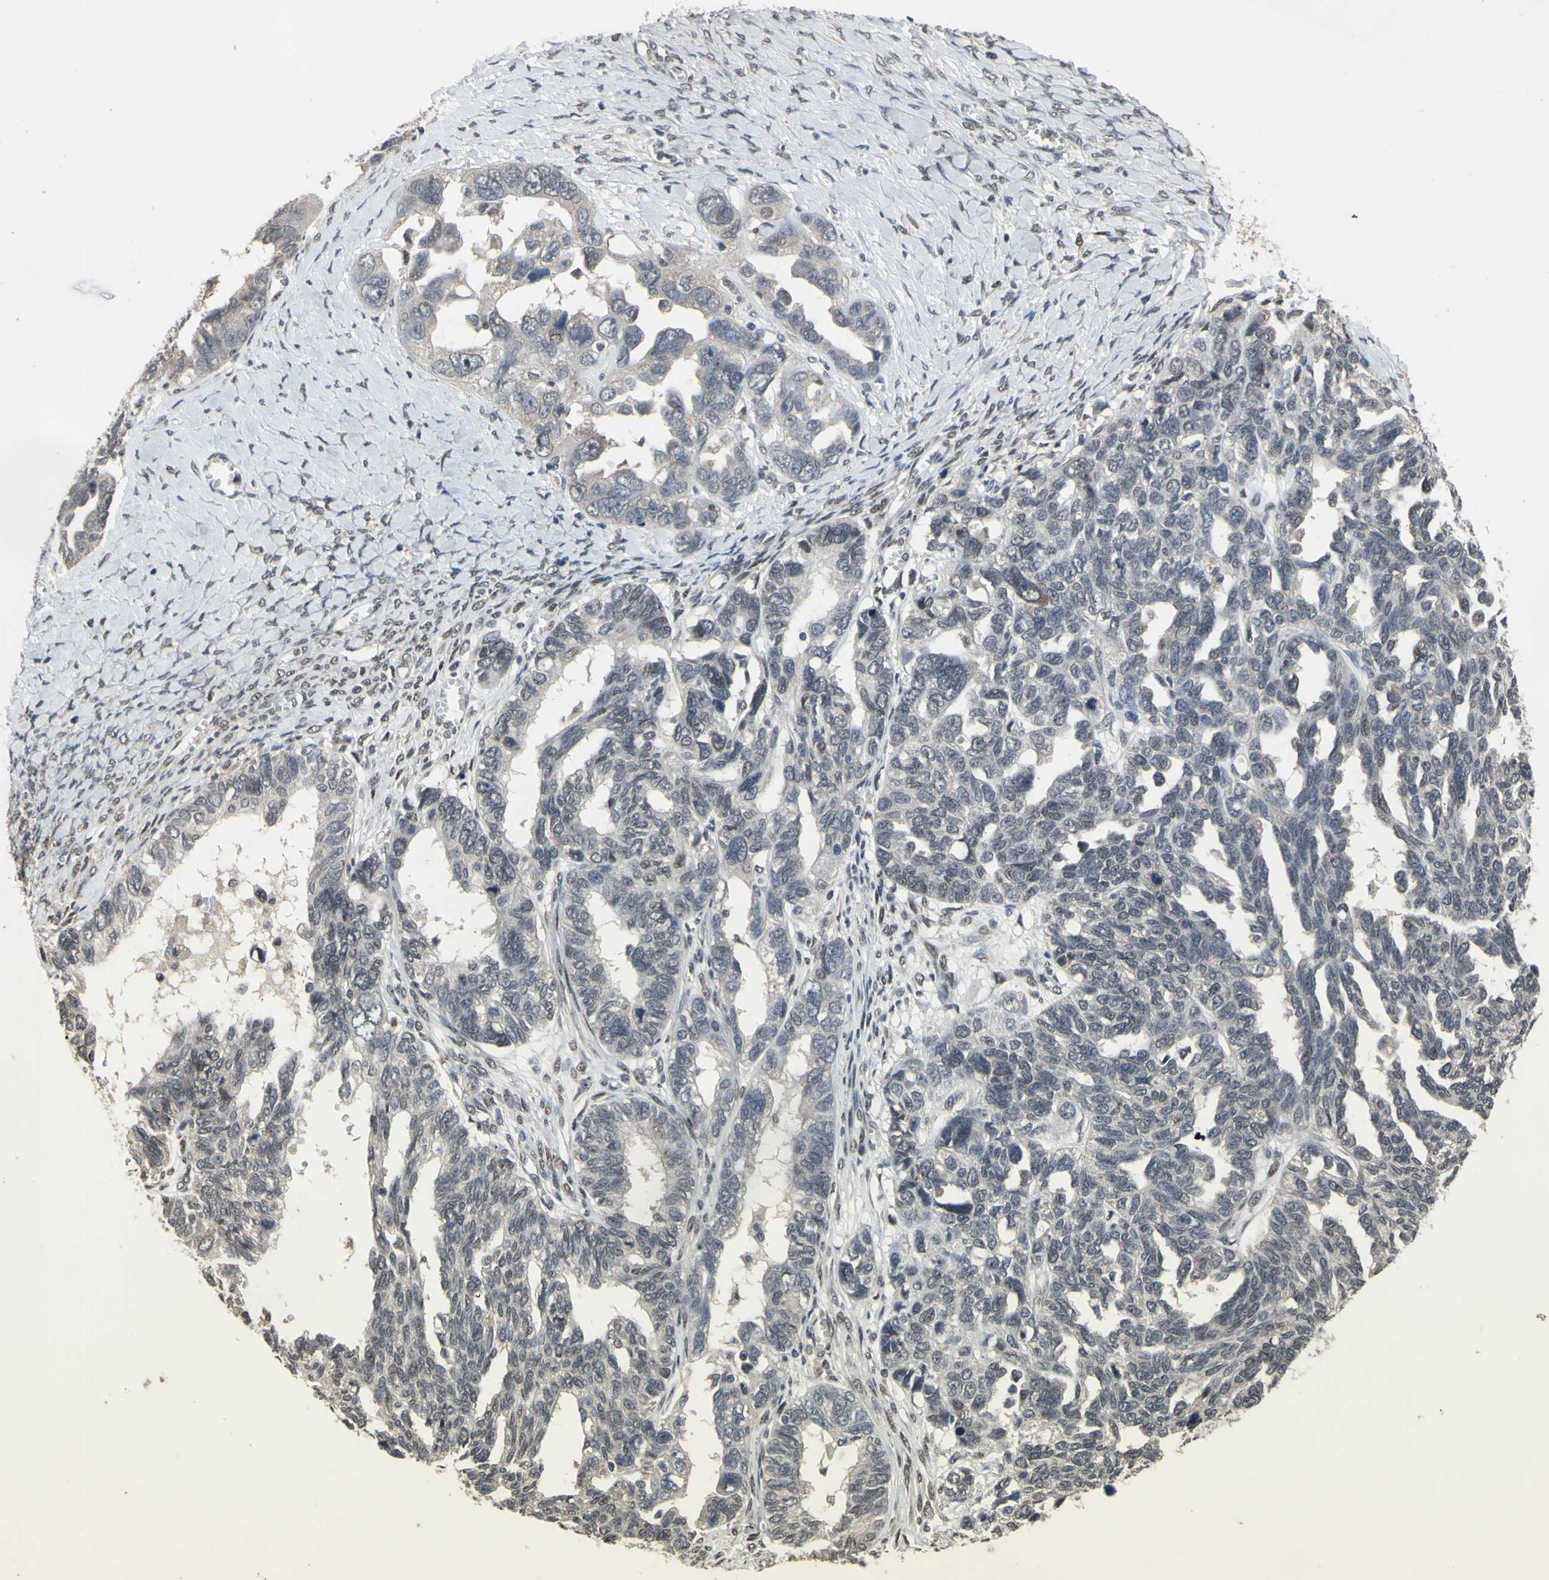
{"staining": {"intensity": "negative", "quantity": "none", "location": "none"}, "tissue": "ovarian cancer", "cell_type": "Tumor cells", "image_type": "cancer", "snomed": [{"axis": "morphology", "description": "Cystadenocarcinoma, serous, NOS"}, {"axis": "topography", "description": "Ovary"}], "caption": "An image of human ovarian cancer is negative for staining in tumor cells. Brightfield microscopy of immunohistochemistry stained with DAB (3,3'-diaminobenzidine) (brown) and hematoxylin (blue), captured at high magnification.", "gene": "ZNF174", "patient": {"sex": "female", "age": 79}}